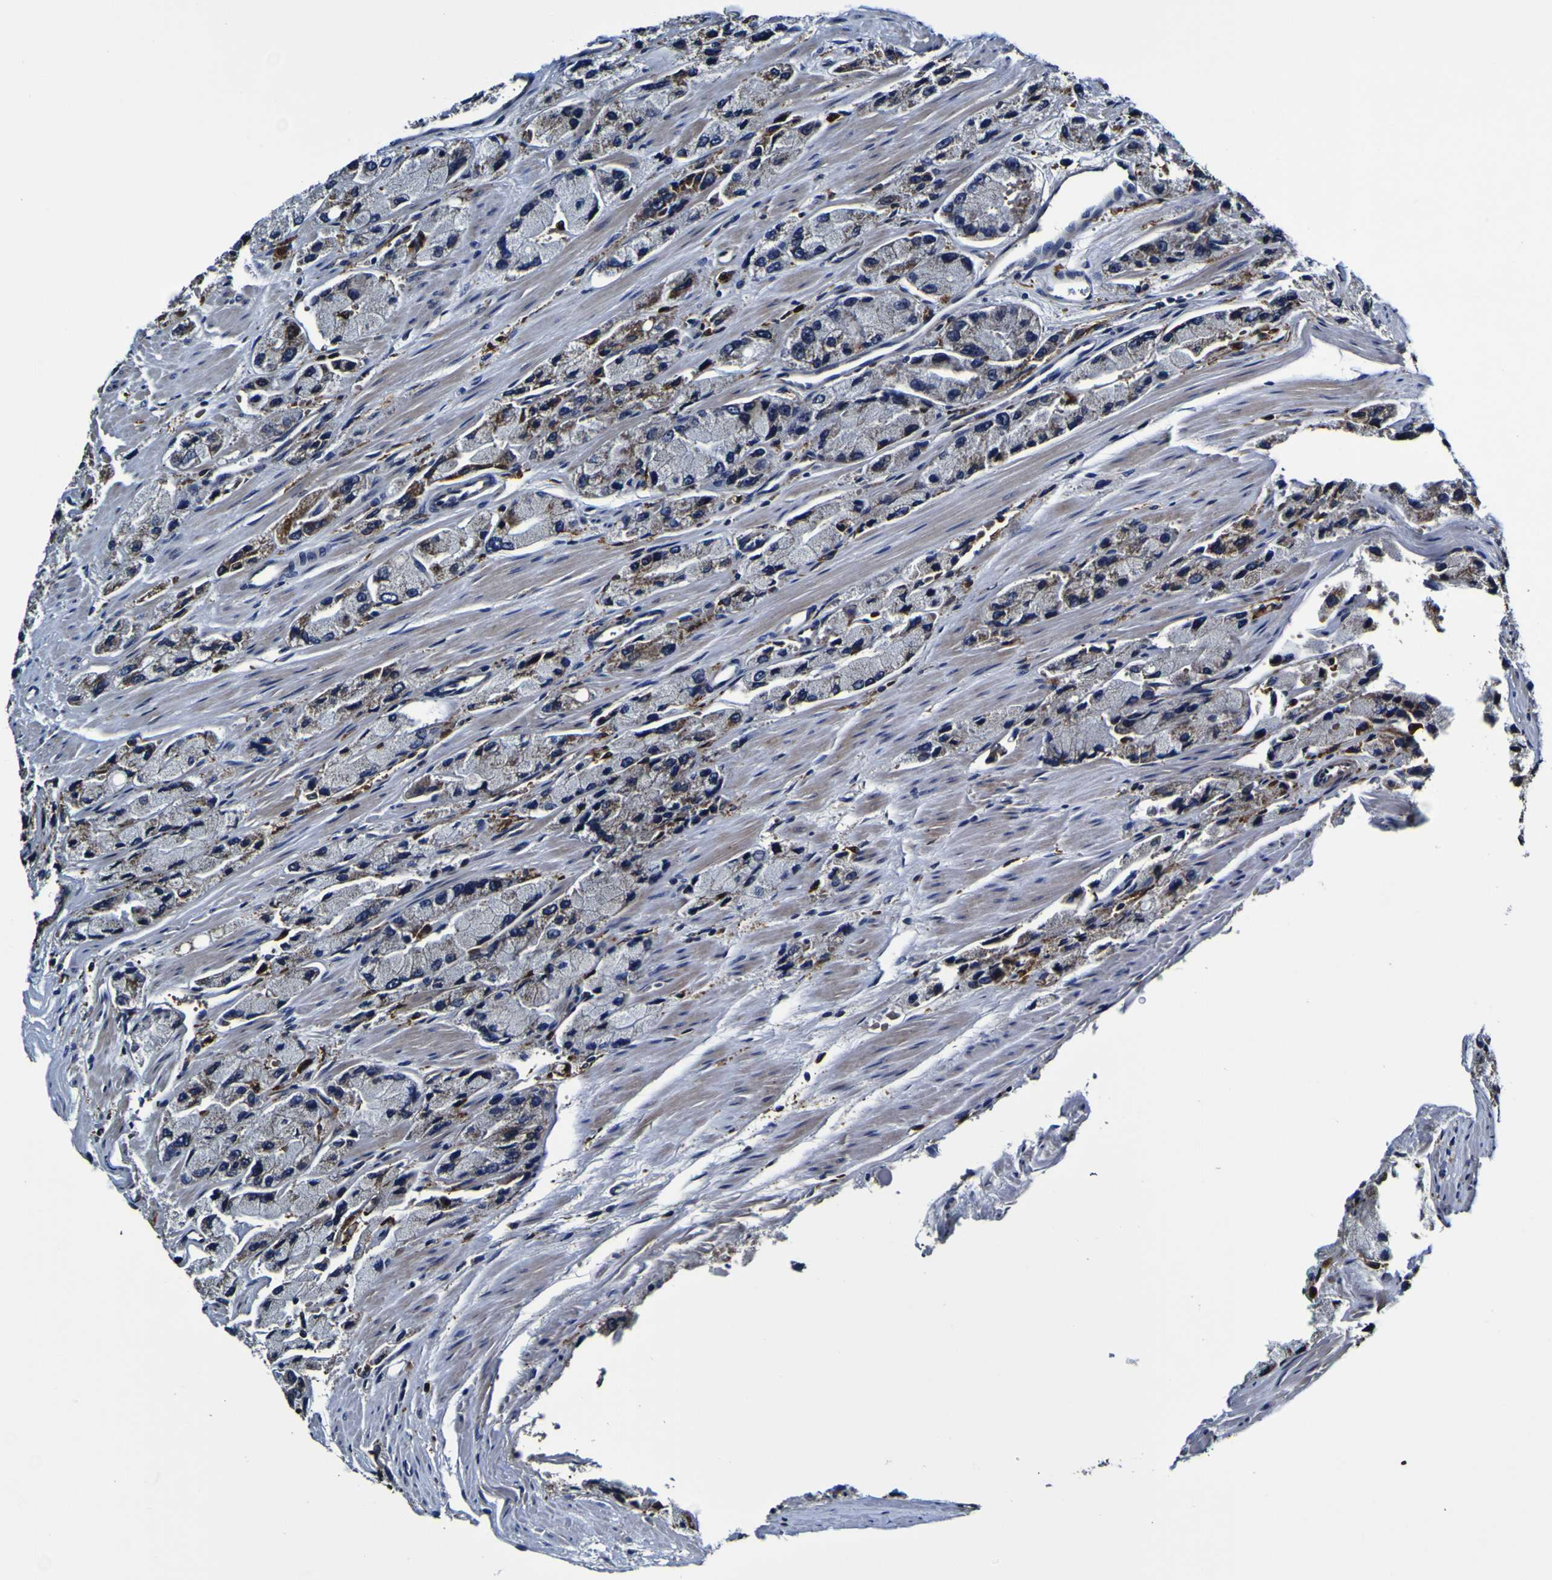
{"staining": {"intensity": "weak", "quantity": "<25%", "location": "cytoplasmic/membranous"}, "tissue": "prostate cancer", "cell_type": "Tumor cells", "image_type": "cancer", "snomed": [{"axis": "morphology", "description": "Adenocarcinoma, High grade"}, {"axis": "topography", "description": "Prostate"}], "caption": "Immunohistochemistry (IHC) of human prostate high-grade adenocarcinoma exhibits no staining in tumor cells.", "gene": "GPX1", "patient": {"sex": "male", "age": 58}}